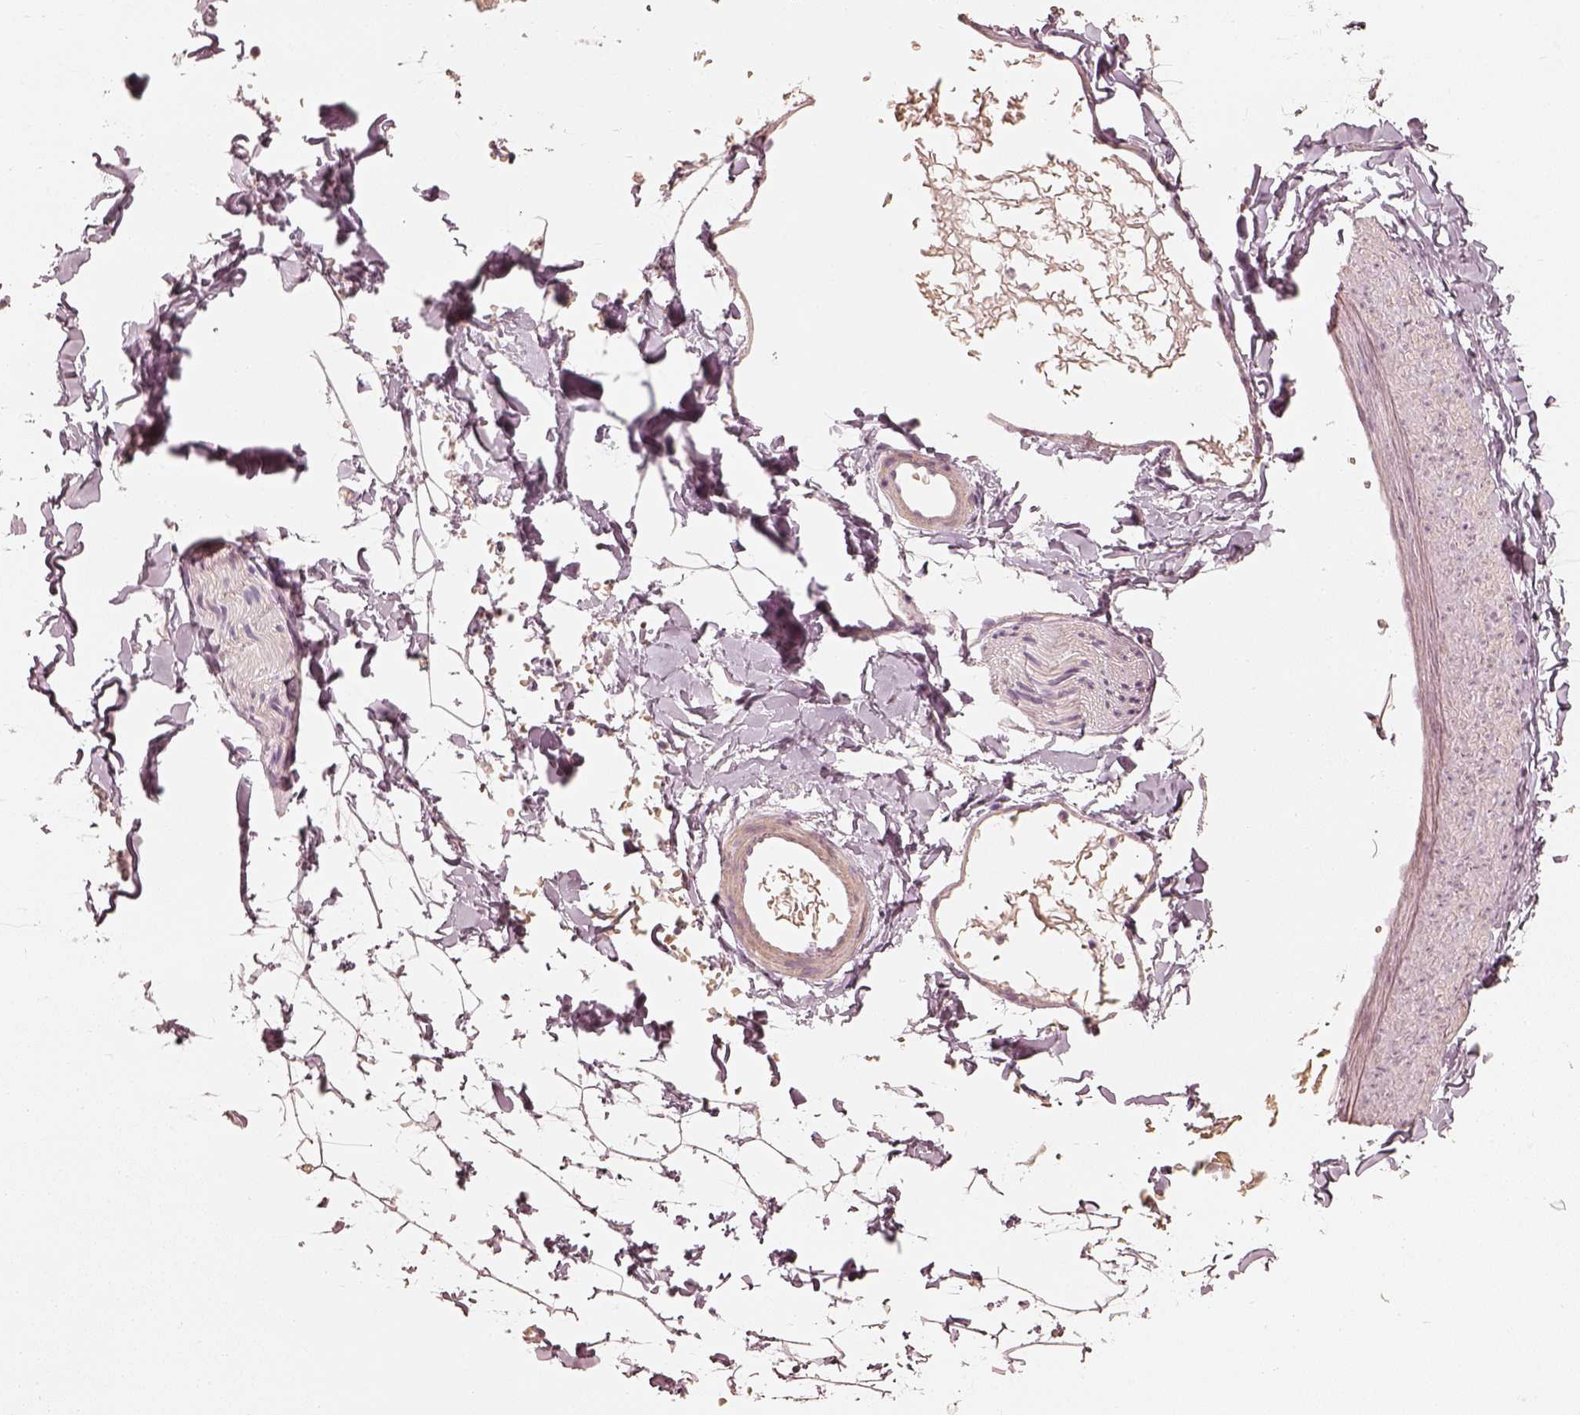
{"staining": {"intensity": "negative", "quantity": "none", "location": "none"}, "tissue": "adipose tissue", "cell_type": "Adipocytes", "image_type": "normal", "snomed": [{"axis": "morphology", "description": "Normal tissue, NOS"}, {"axis": "topography", "description": "Gallbladder"}, {"axis": "topography", "description": "Peripheral nerve tissue"}], "caption": "An image of adipose tissue stained for a protein displays no brown staining in adipocytes. (DAB (3,3'-diaminobenzidine) IHC, high magnification).", "gene": "FMNL2", "patient": {"sex": "female", "age": 45}}